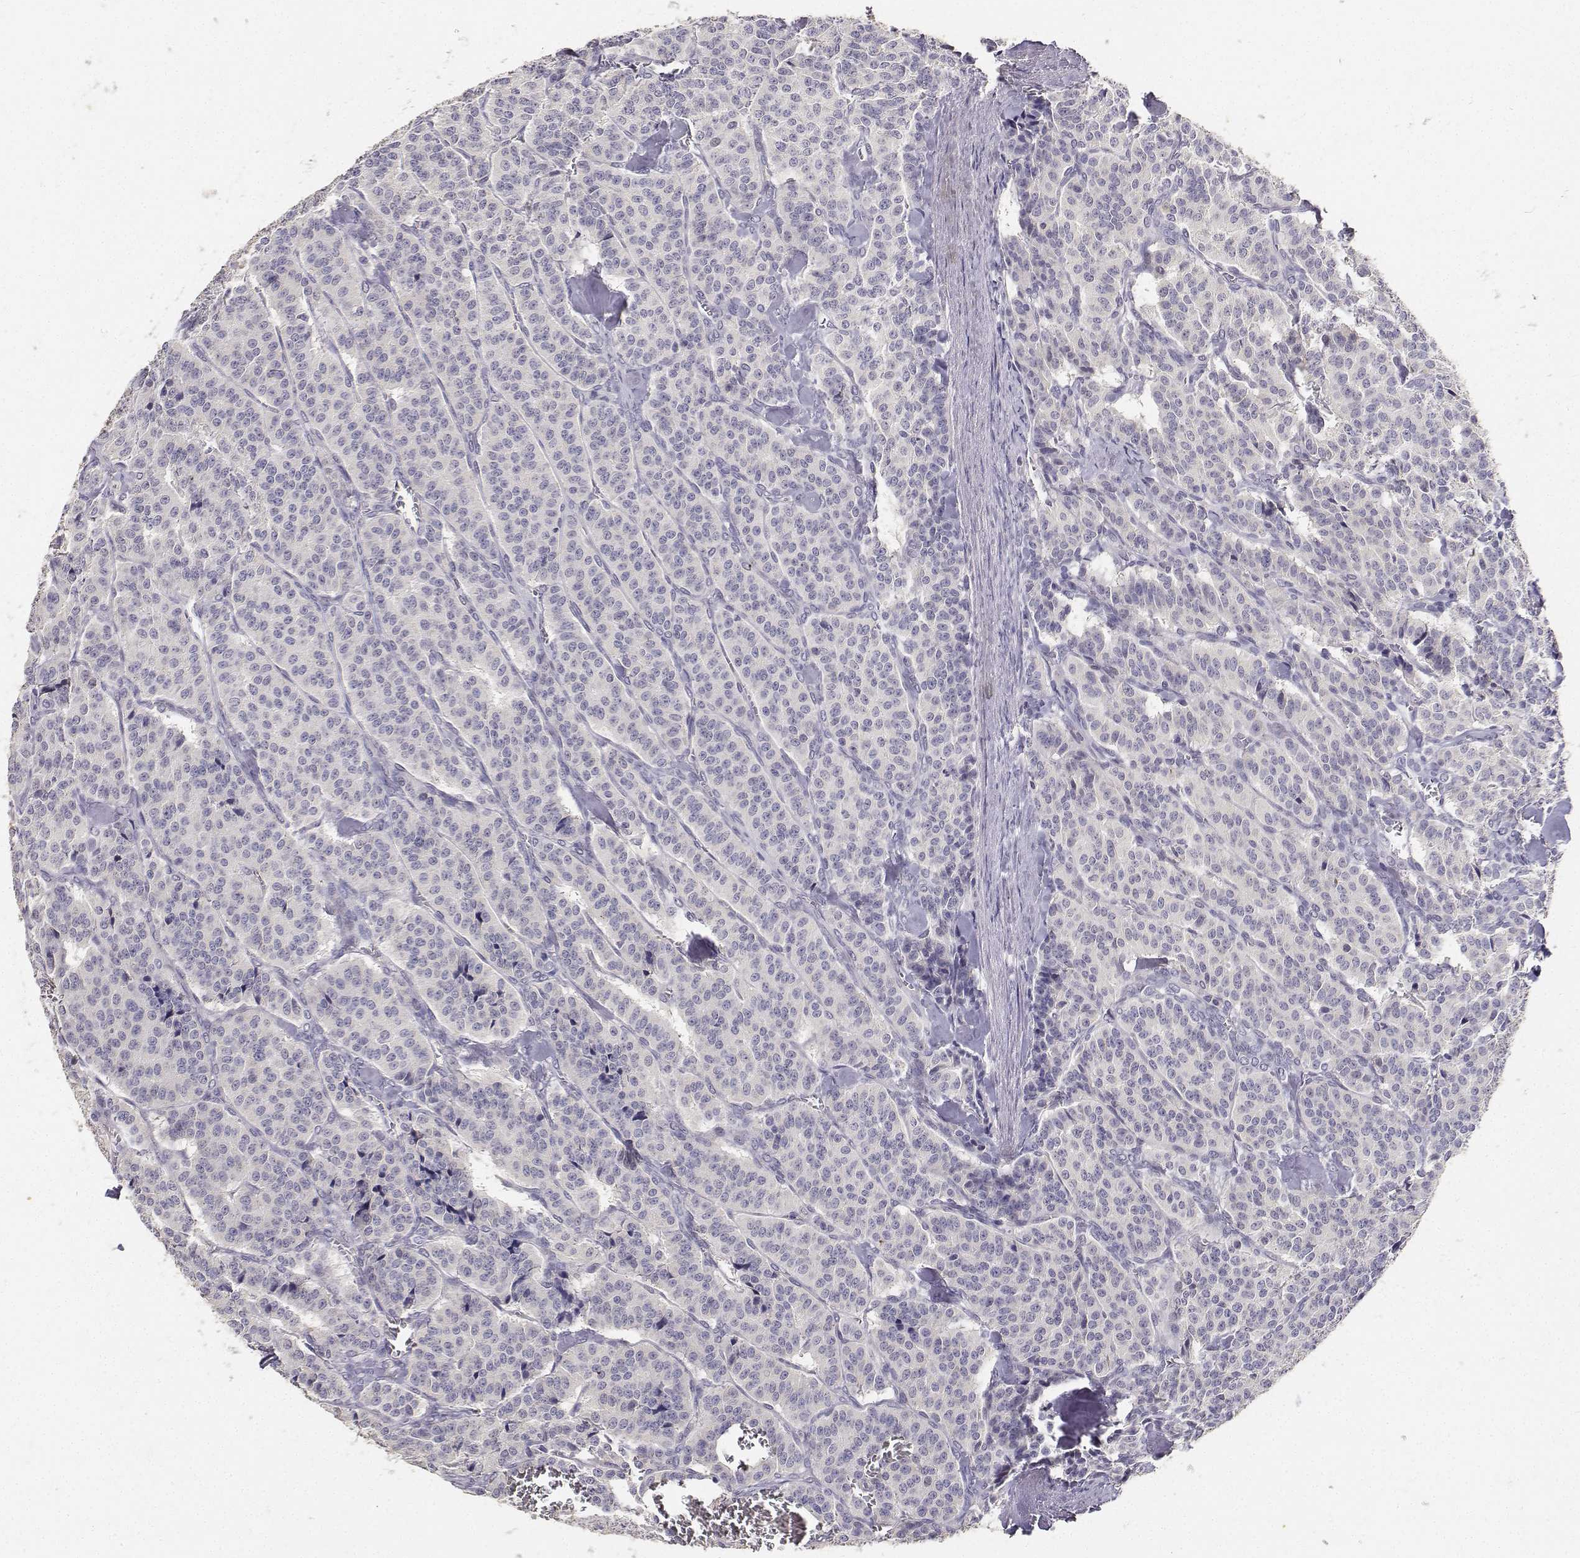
{"staining": {"intensity": "negative", "quantity": "none", "location": "none"}, "tissue": "carcinoid", "cell_type": "Tumor cells", "image_type": "cancer", "snomed": [{"axis": "morphology", "description": "Normal tissue, NOS"}, {"axis": "morphology", "description": "Carcinoid, malignant, NOS"}, {"axis": "topography", "description": "Lung"}], "caption": "Immunohistochemistry micrograph of neoplastic tissue: carcinoid stained with DAB exhibits no significant protein positivity in tumor cells.", "gene": "PAEP", "patient": {"sex": "female", "age": 46}}